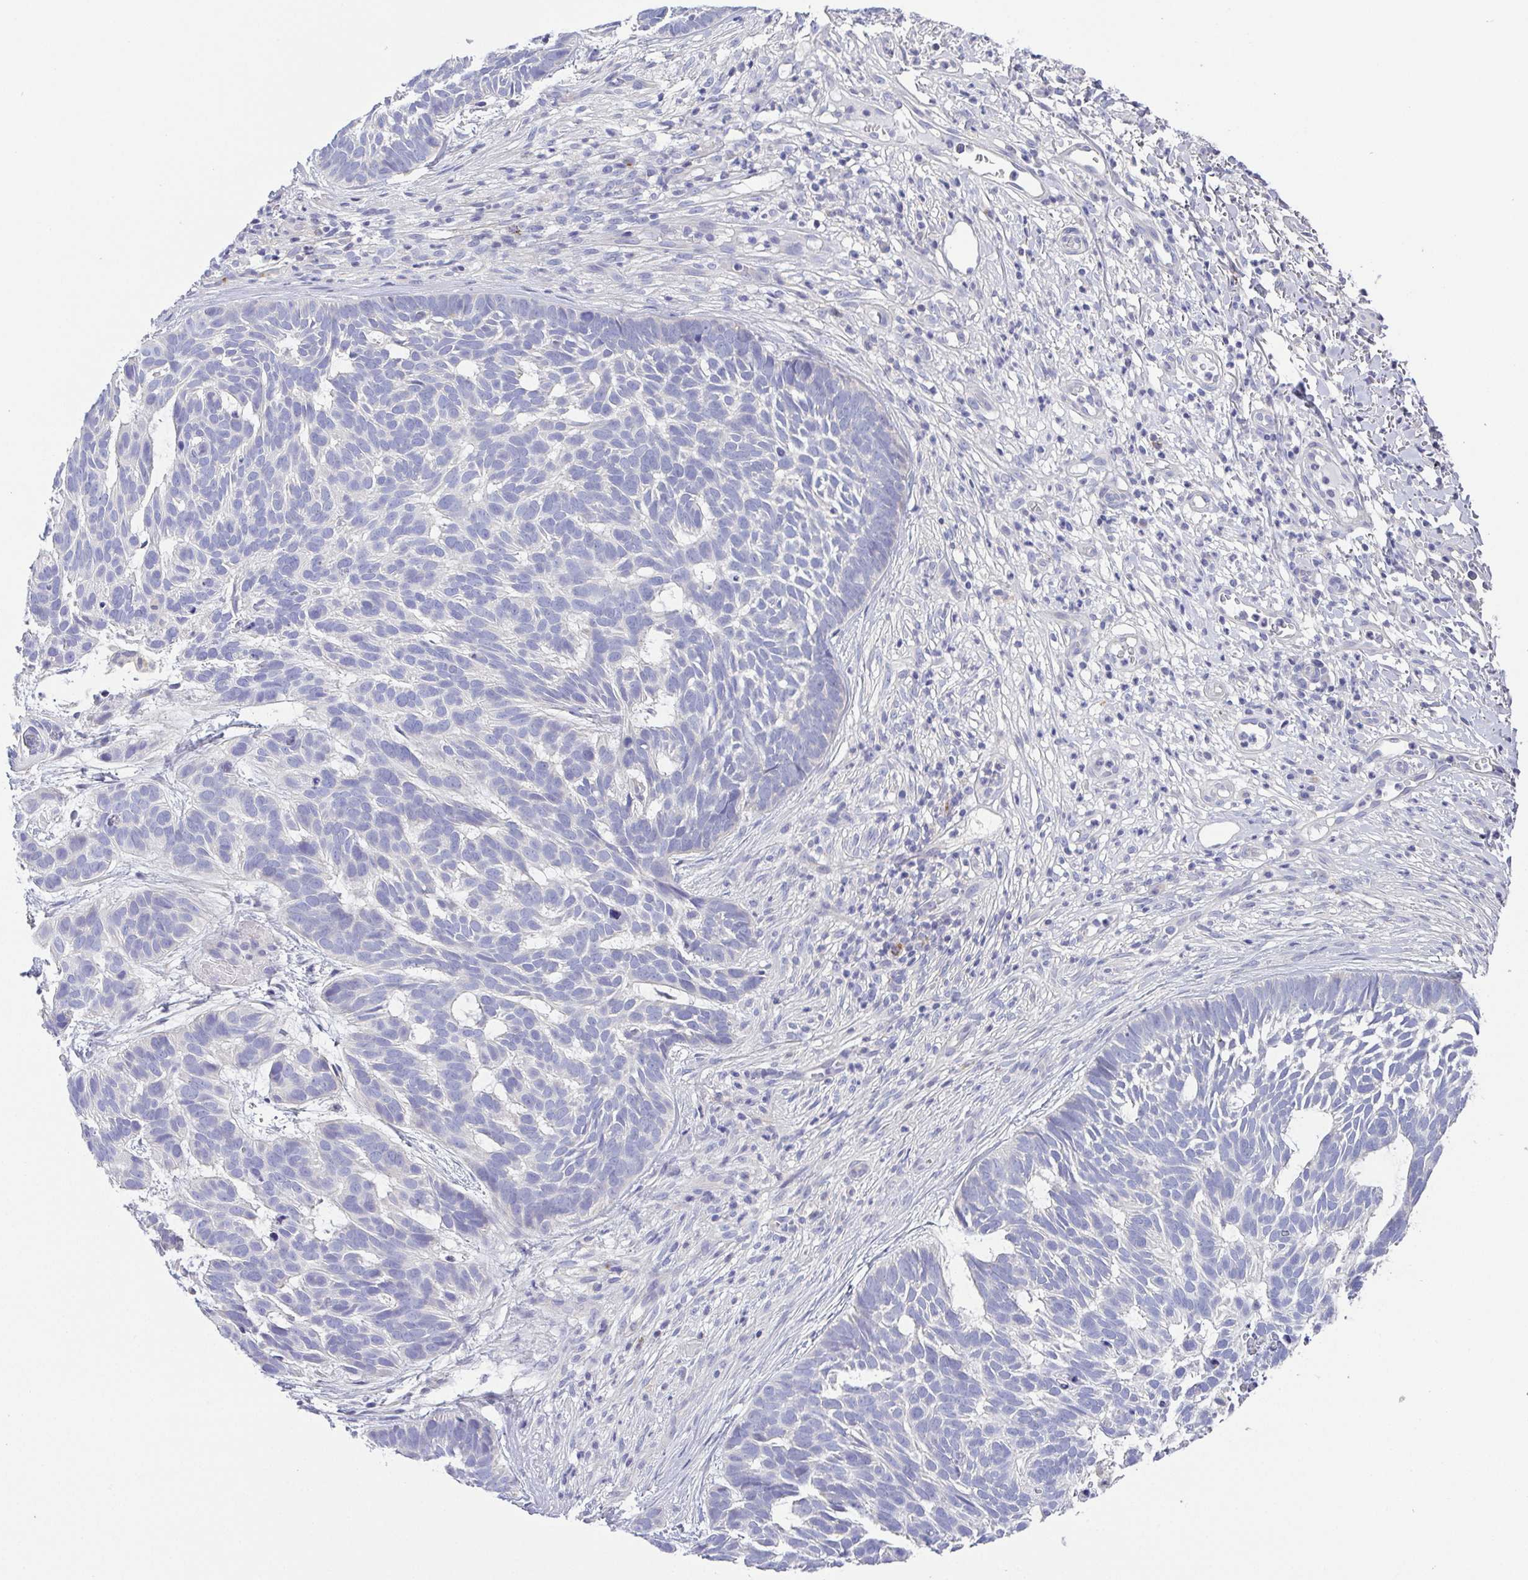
{"staining": {"intensity": "negative", "quantity": "none", "location": "none"}, "tissue": "skin cancer", "cell_type": "Tumor cells", "image_type": "cancer", "snomed": [{"axis": "morphology", "description": "Basal cell carcinoma"}, {"axis": "topography", "description": "Skin"}], "caption": "Tumor cells are negative for protein expression in human skin cancer.", "gene": "PKDREJ", "patient": {"sex": "male", "age": 78}}